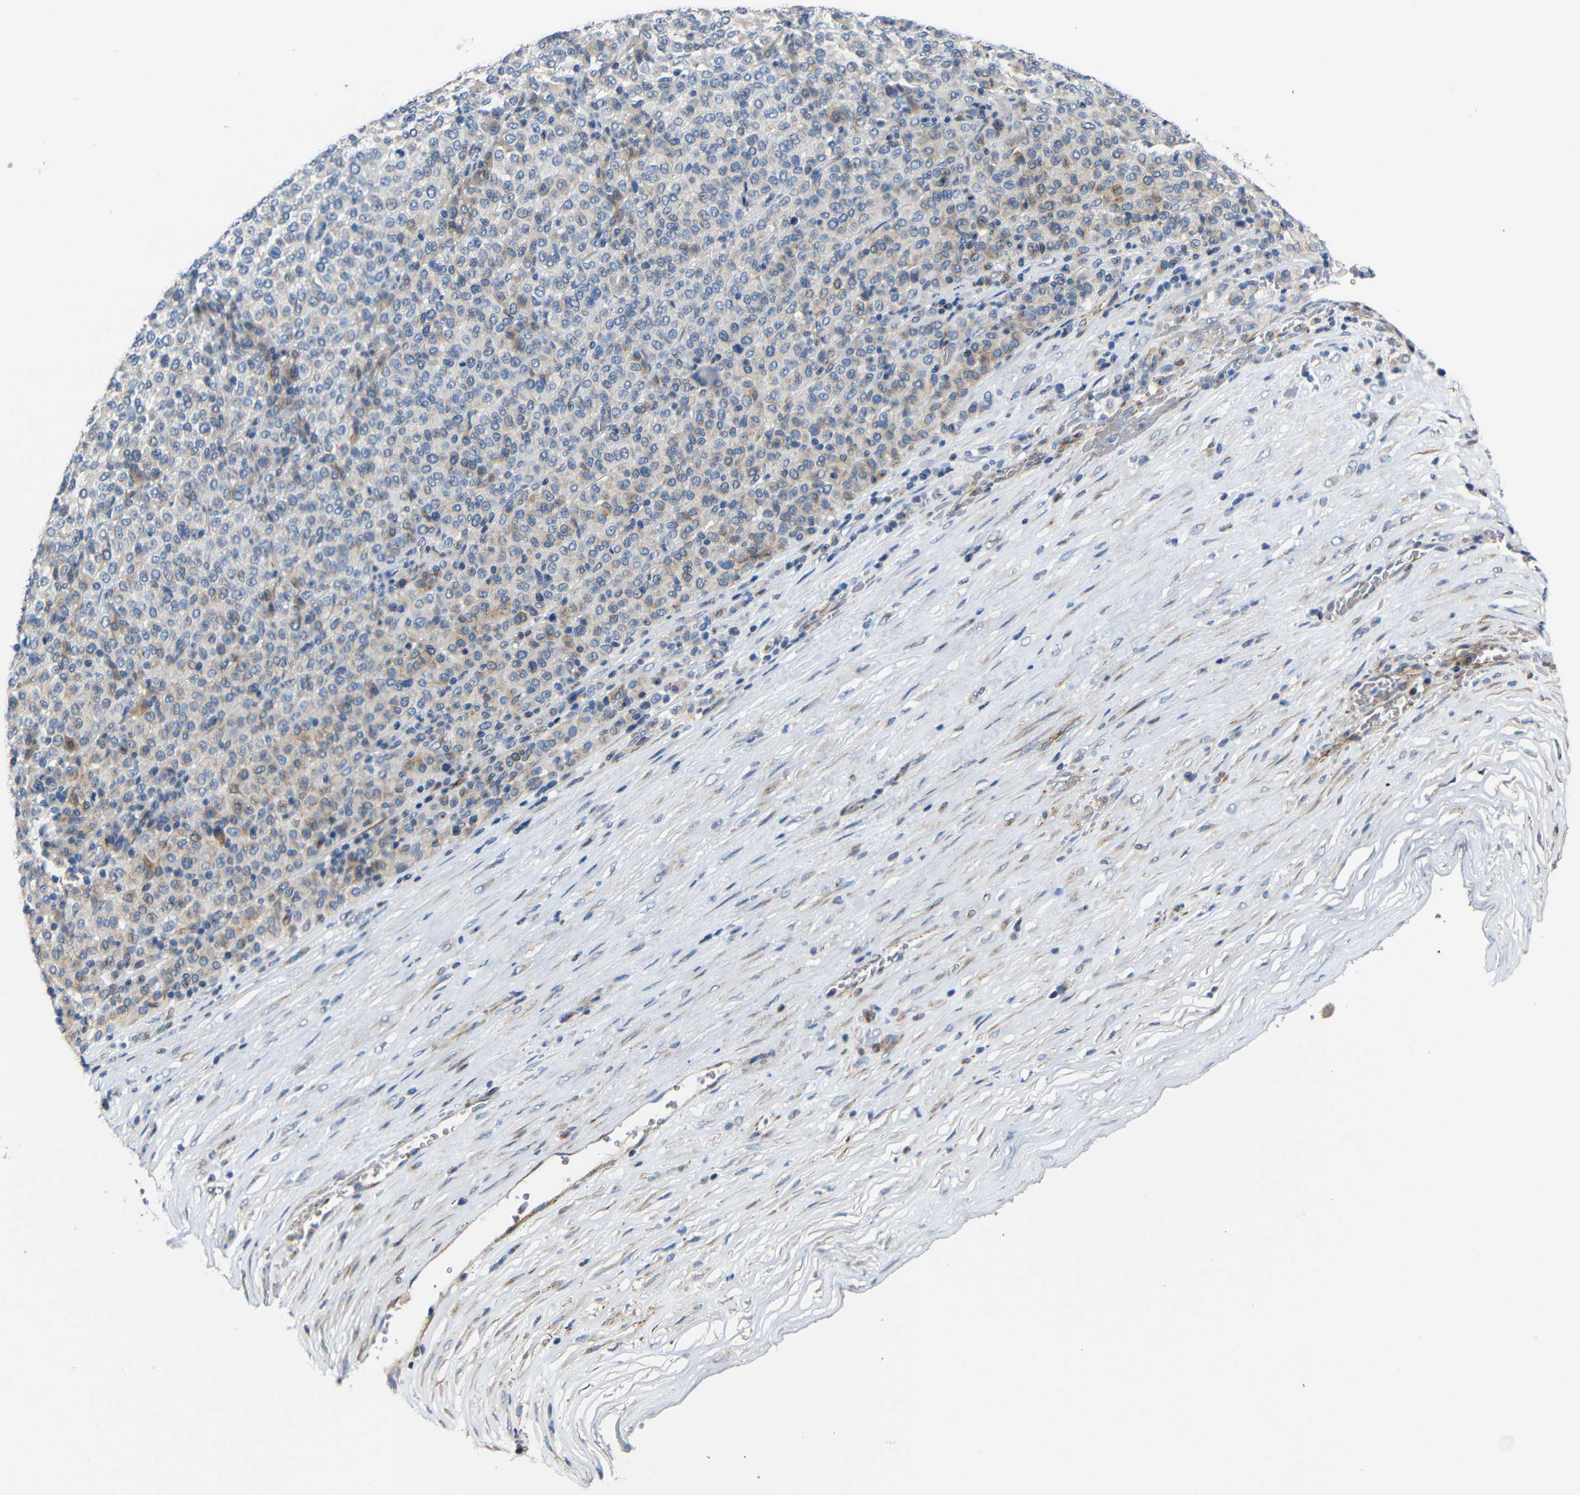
{"staining": {"intensity": "weak", "quantity": "<25%", "location": "cytoplasmic/membranous"}, "tissue": "melanoma", "cell_type": "Tumor cells", "image_type": "cancer", "snomed": [{"axis": "morphology", "description": "Malignant melanoma, Metastatic site"}, {"axis": "topography", "description": "Pancreas"}], "caption": "Immunohistochemistry (IHC) of malignant melanoma (metastatic site) shows no positivity in tumor cells. (DAB IHC, high magnification).", "gene": "ACKR2", "patient": {"sex": "female", "age": 30}}